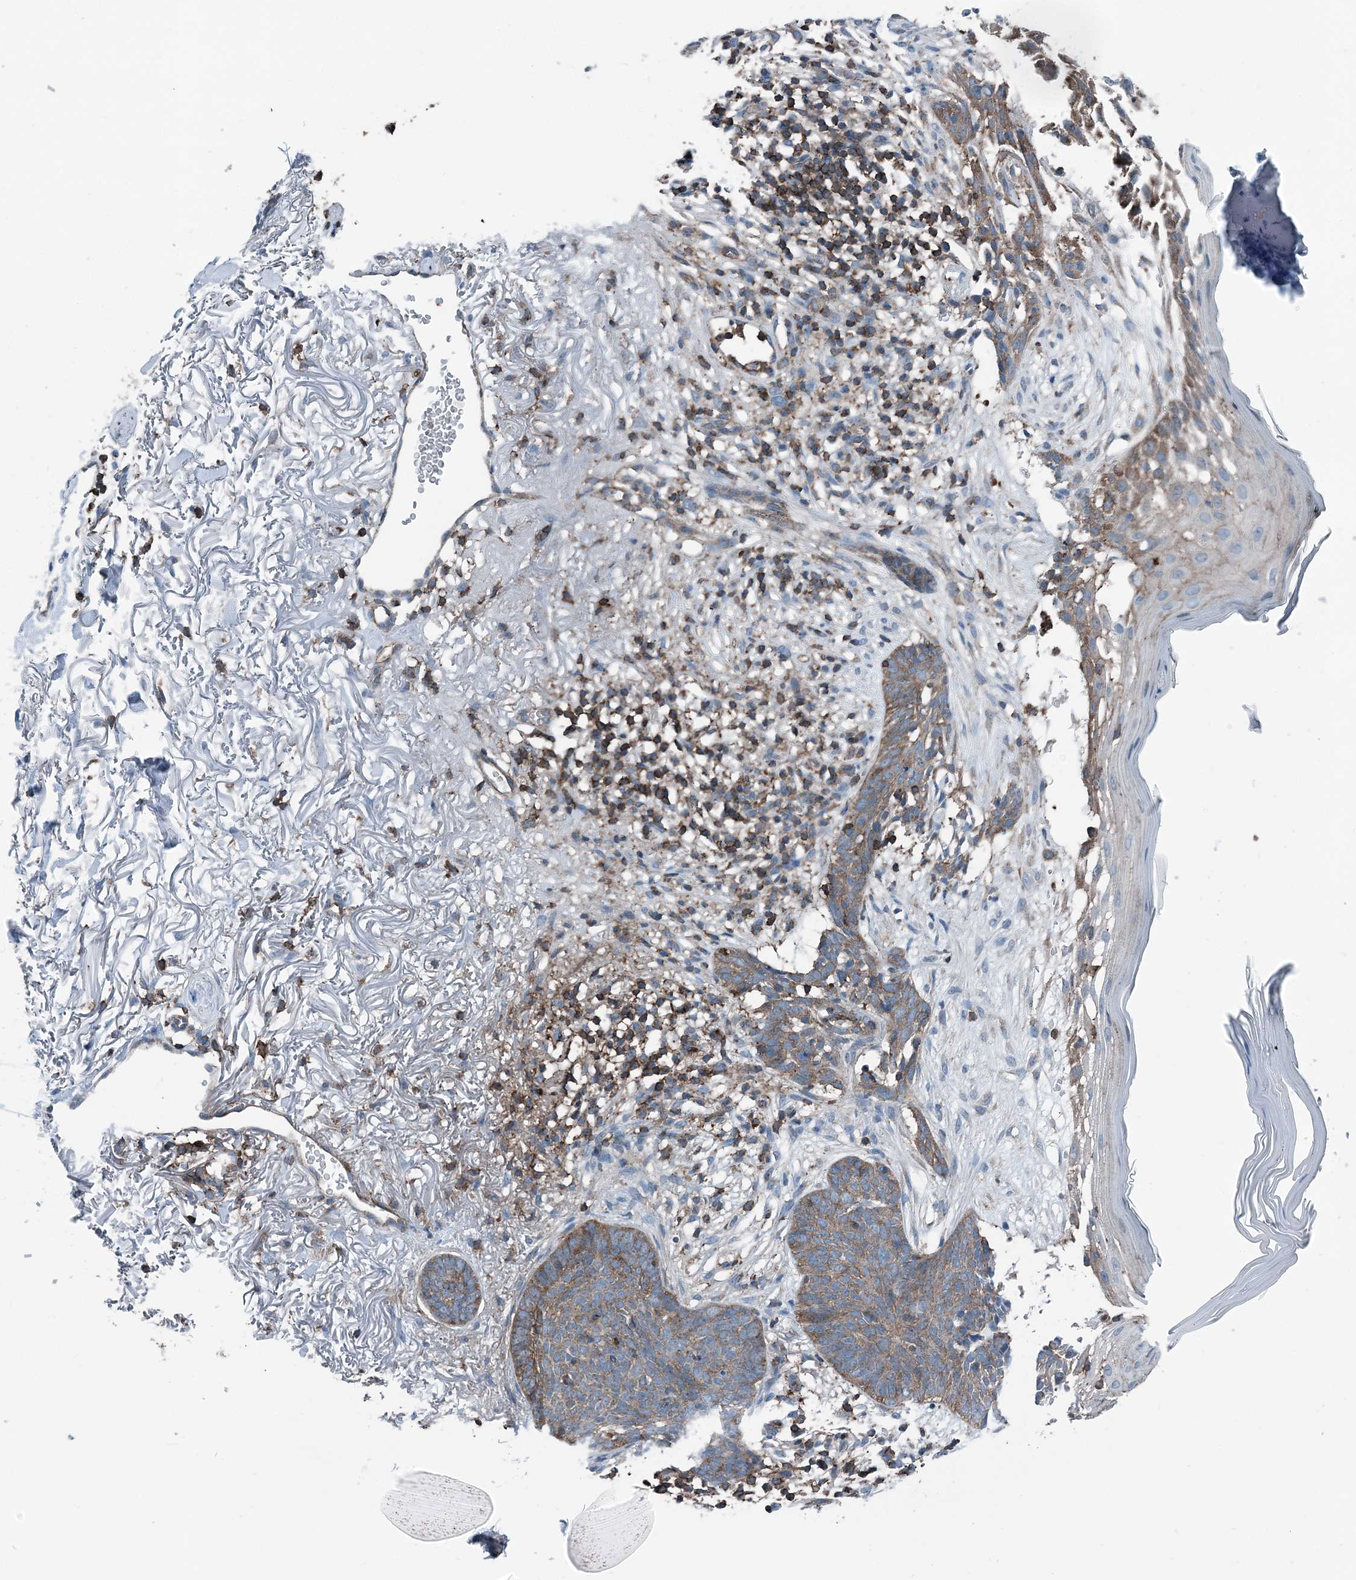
{"staining": {"intensity": "moderate", "quantity": ">75%", "location": "cytoplasmic/membranous"}, "tissue": "skin cancer", "cell_type": "Tumor cells", "image_type": "cancer", "snomed": [{"axis": "morphology", "description": "Normal tissue, NOS"}, {"axis": "morphology", "description": "Basal cell carcinoma"}, {"axis": "topography", "description": "Skin"}], "caption": "Human skin cancer stained with a protein marker shows moderate staining in tumor cells.", "gene": "CFL1", "patient": {"sex": "female", "age": 70}}